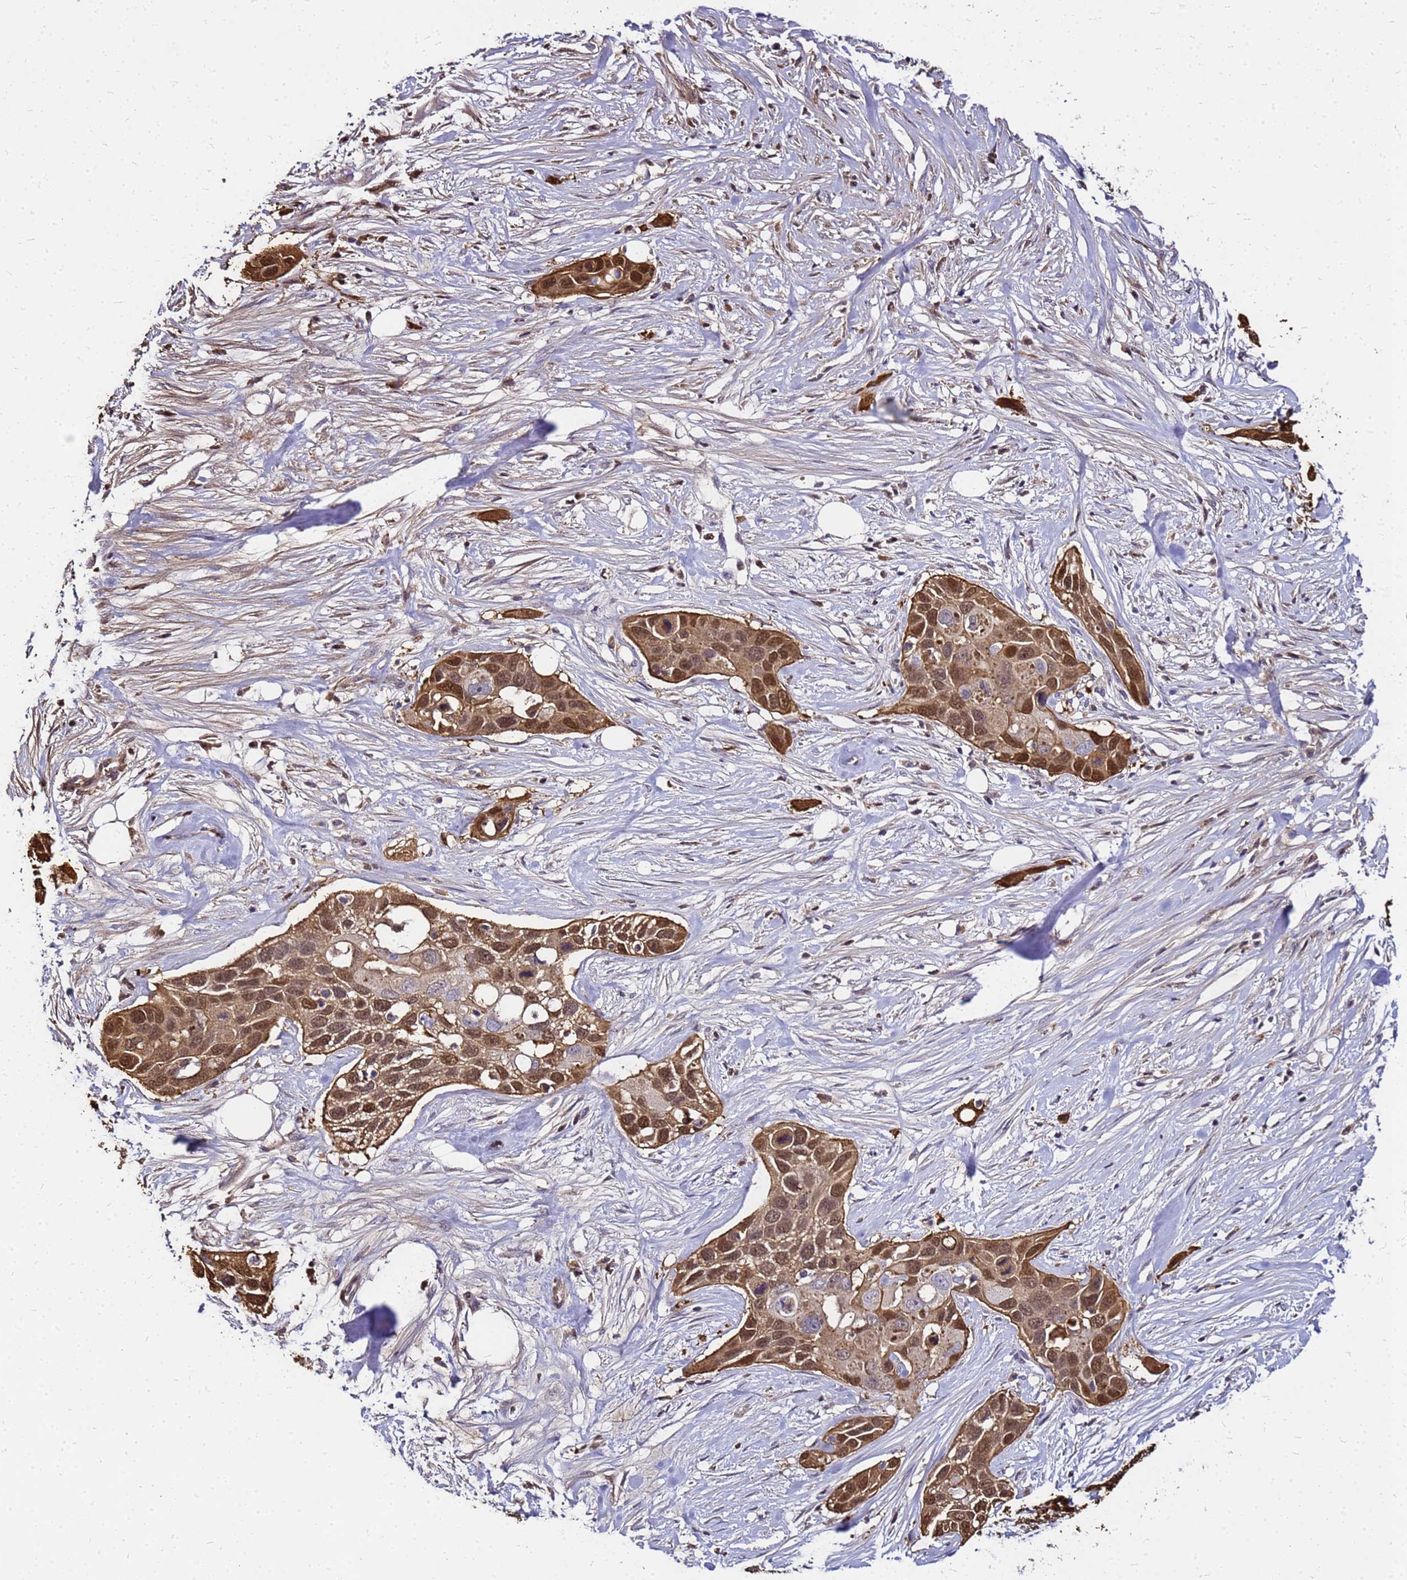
{"staining": {"intensity": "moderate", "quantity": ">75%", "location": "cytoplasmic/membranous,nuclear"}, "tissue": "pancreatic cancer", "cell_type": "Tumor cells", "image_type": "cancer", "snomed": [{"axis": "morphology", "description": "Adenocarcinoma, NOS"}, {"axis": "topography", "description": "Pancreas"}], "caption": "Immunohistochemistry (DAB) staining of pancreatic adenocarcinoma exhibits moderate cytoplasmic/membranous and nuclear protein positivity in about >75% of tumor cells.", "gene": "S100A2", "patient": {"sex": "female", "age": 60}}